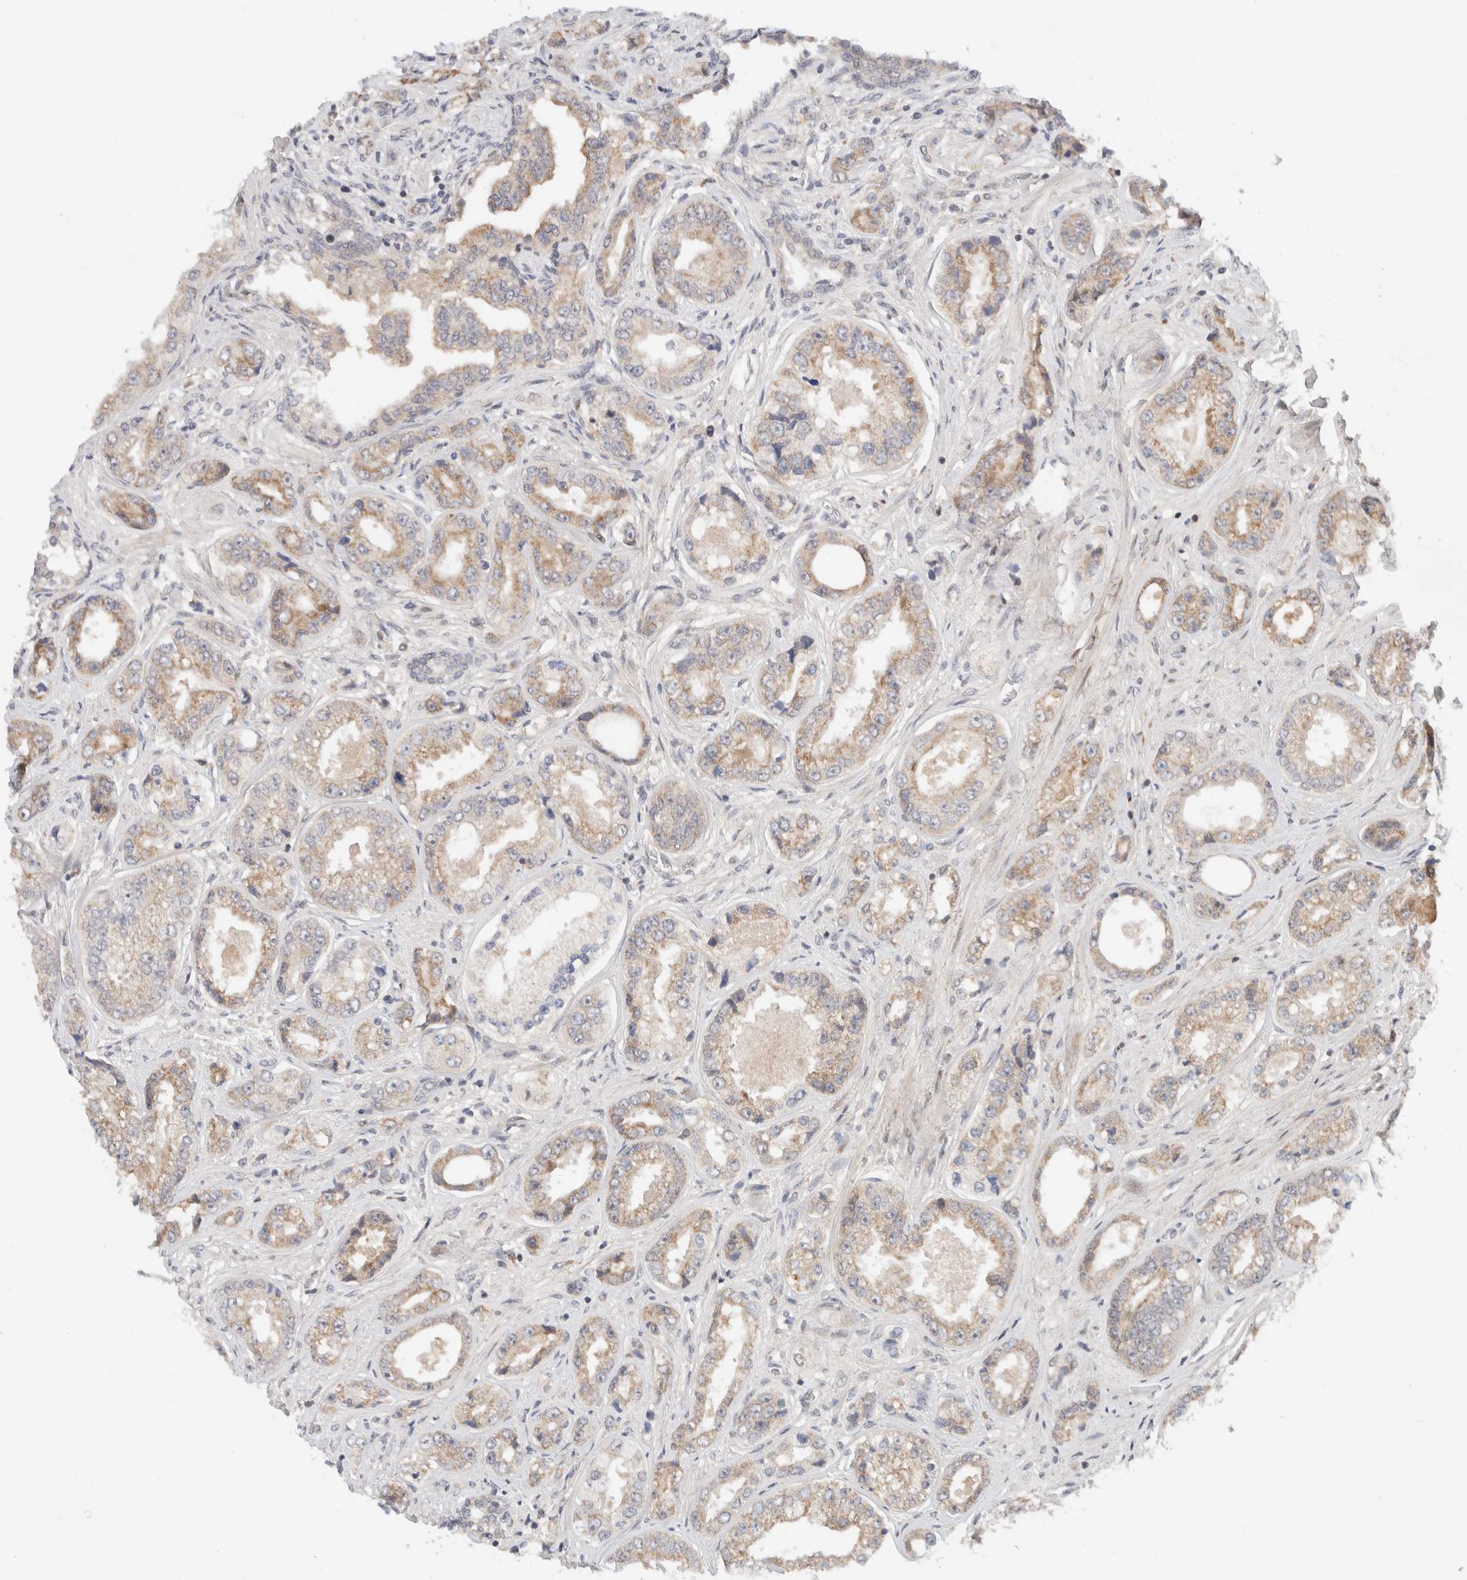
{"staining": {"intensity": "moderate", "quantity": "25%-75%", "location": "cytoplasmic/membranous"}, "tissue": "prostate cancer", "cell_type": "Tumor cells", "image_type": "cancer", "snomed": [{"axis": "morphology", "description": "Adenocarcinoma, High grade"}, {"axis": "topography", "description": "Prostate"}], "caption": "Prostate cancer was stained to show a protein in brown. There is medium levels of moderate cytoplasmic/membranous staining in approximately 25%-75% of tumor cells.", "gene": "ERI3", "patient": {"sex": "male", "age": 61}}